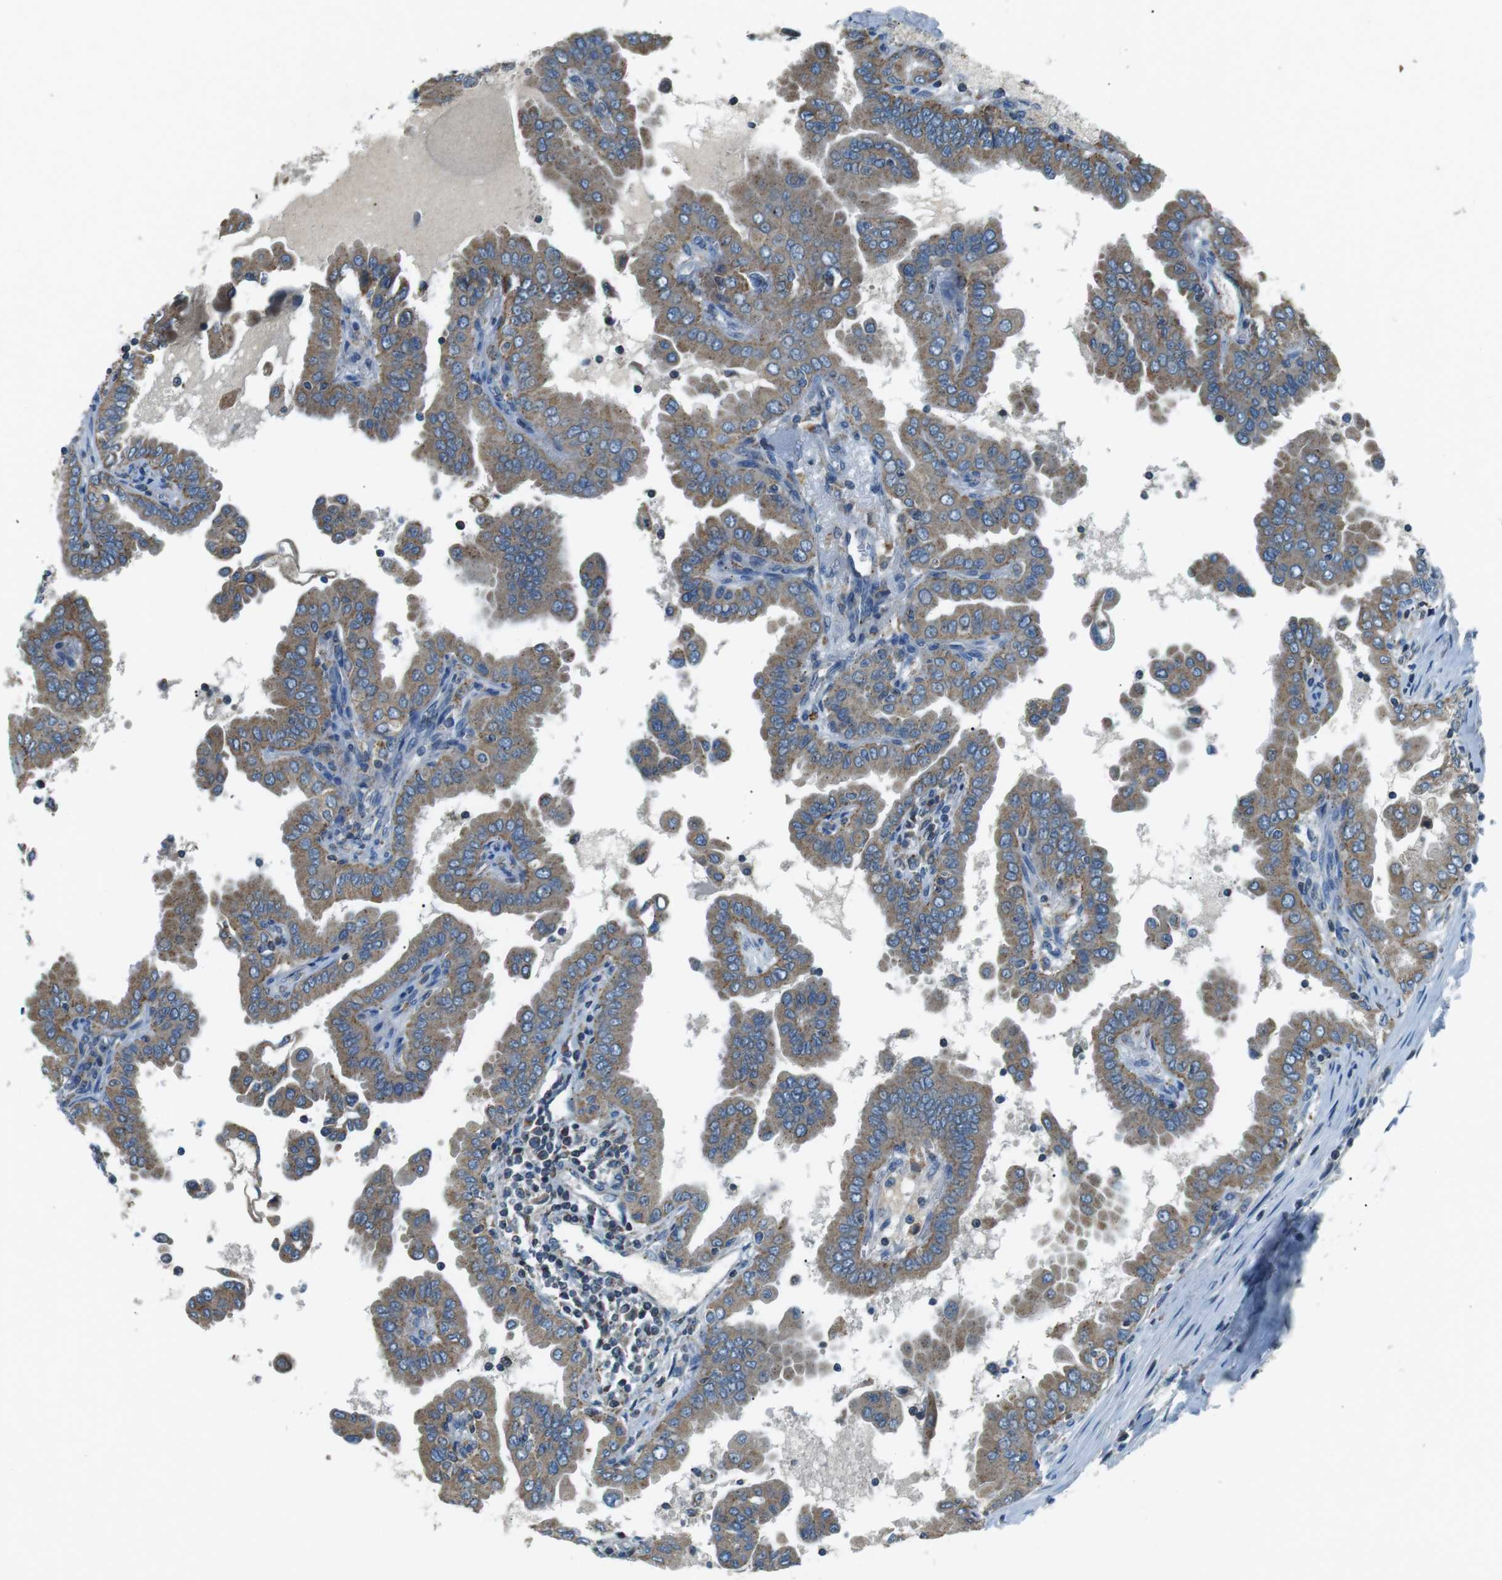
{"staining": {"intensity": "moderate", "quantity": ">75%", "location": "cytoplasmic/membranous"}, "tissue": "thyroid cancer", "cell_type": "Tumor cells", "image_type": "cancer", "snomed": [{"axis": "morphology", "description": "Papillary adenocarcinoma, NOS"}, {"axis": "topography", "description": "Thyroid gland"}], "caption": "High-magnification brightfield microscopy of thyroid cancer stained with DAB (3,3'-diaminobenzidine) (brown) and counterstained with hematoxylin (blue). tumor cells exhibit moderate cytoplasmic/membranous expression is seen in approximately>75% of cells. (IHC, brightfield microscopy, high magnification).", "gene": "FAM3B", "patient": {"sex": "male", "age": 33}}